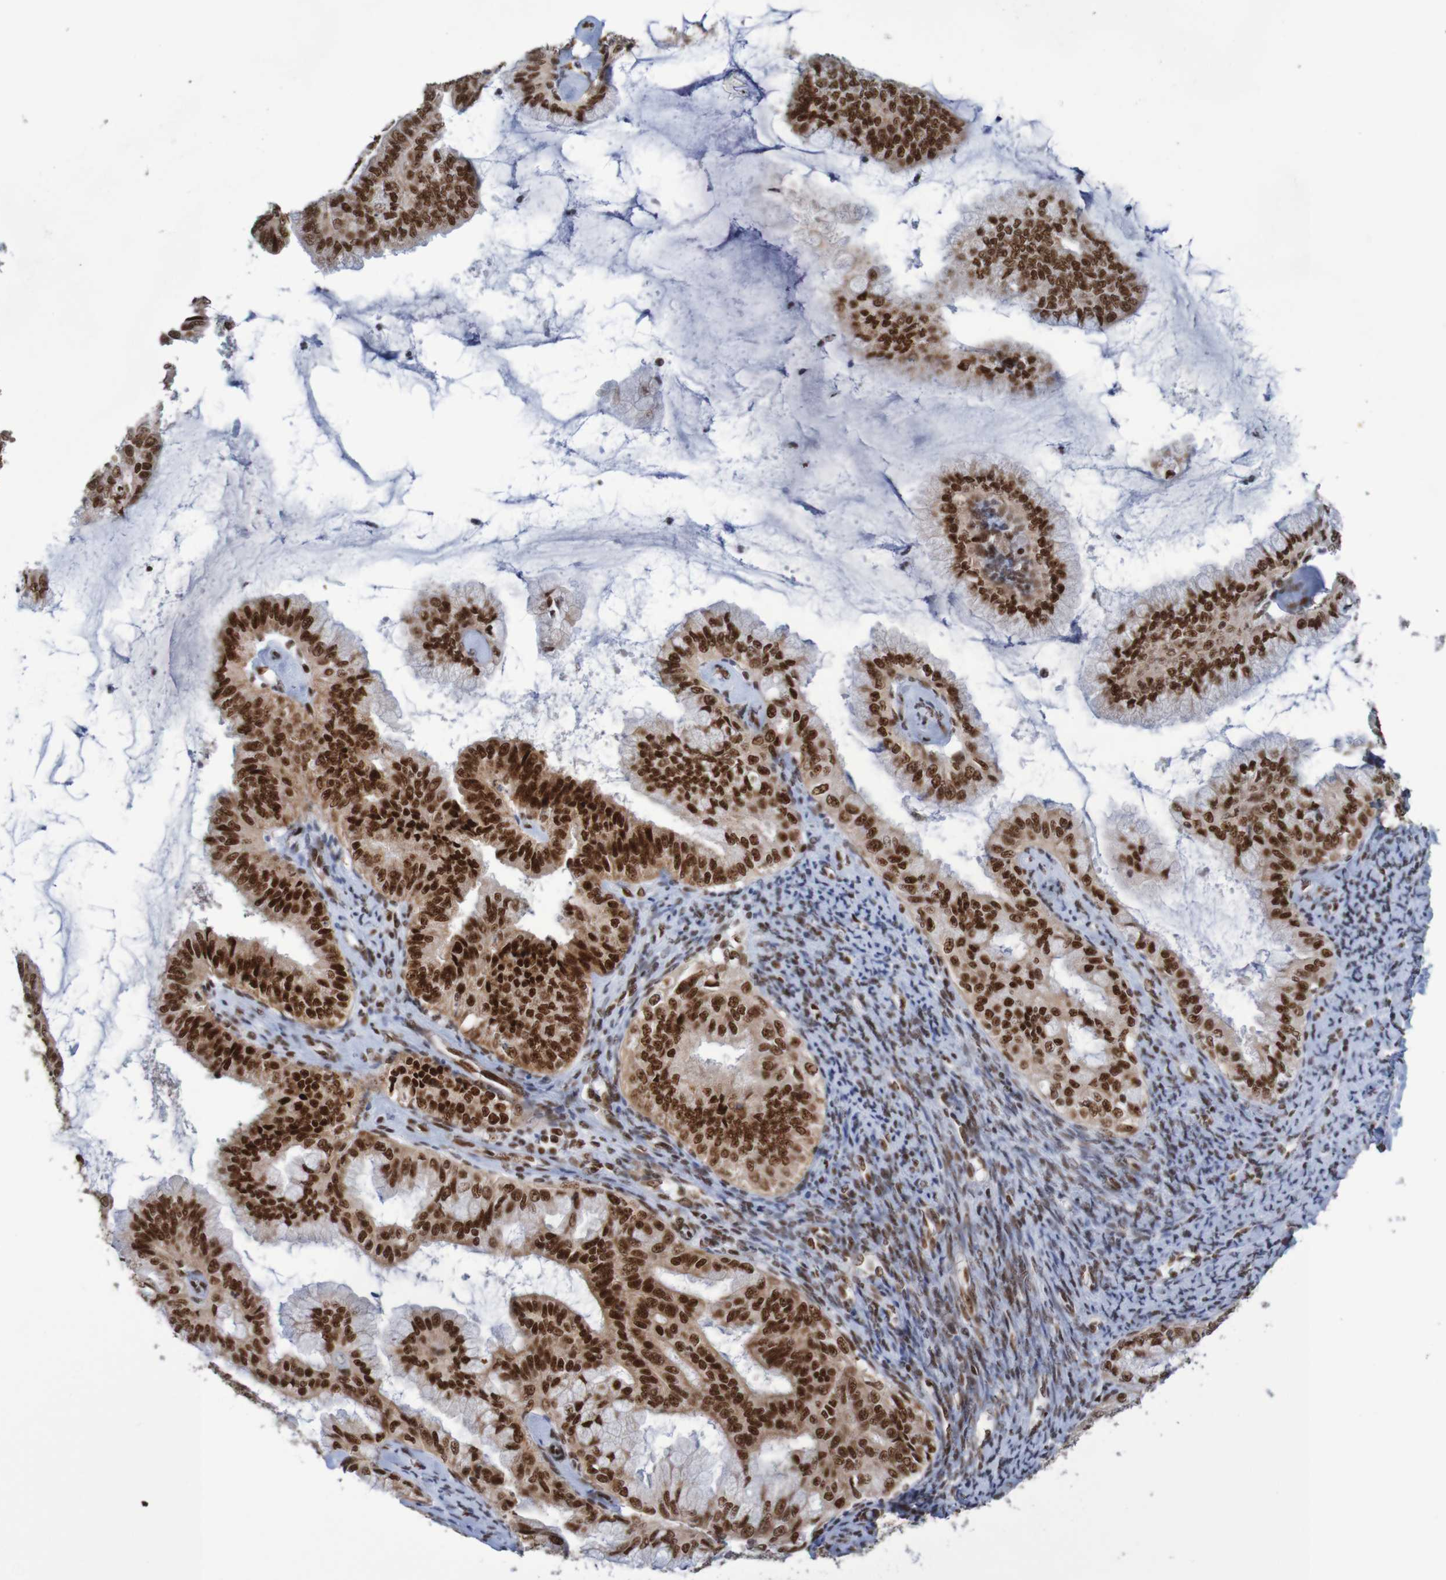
{"staining": {"intensity": "strong", "quantity": ">75%", "location": "nuclear"}, "tissue": "endometrial cancer", "cell_type": "Tumor cells", "image_type": "cancer", "snomed": [{"axis": "morphology", "description": "Adenocarcinoma, NOS"}, {"axis": "topography", "description": "Endometrium"}], "caption": "The image exhibits staining of adenocarcinoma (endometrial), revealing strong nuclear protein staining (brown color) within tumor cells.", "gene": "THRAP3", "patient": {"sex": "female", "age": 63}}